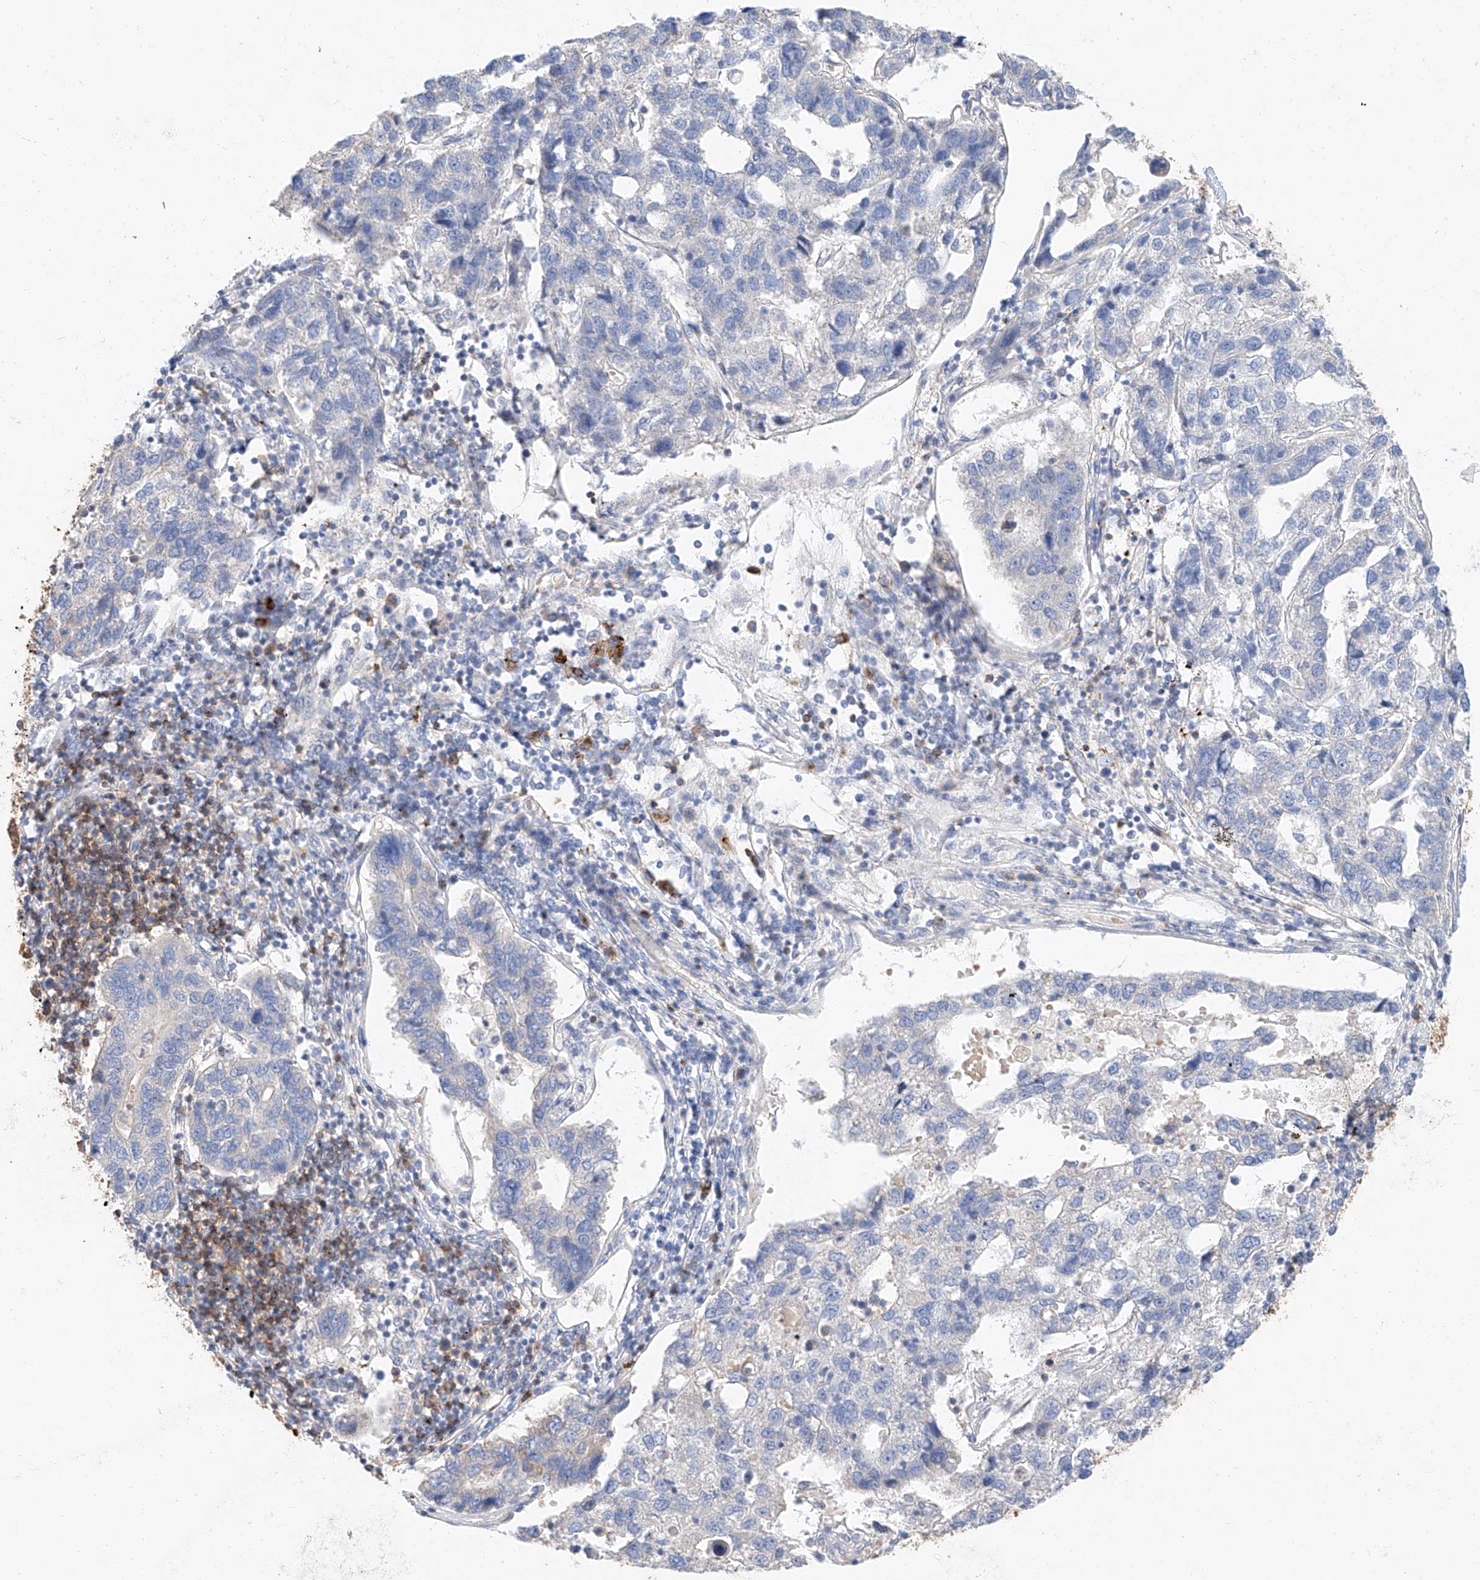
{"staining": {"intensity": "negative", "quantity": "none", "location": "none"}, "tissue": "pancreatic cancer", "cell_type": "Tumor cells", "image_type": "cancer", "snomed": [{"axis": "morphology", "description": "Adenocarcinoma, NOS"}, {"axis": "topography", "description": "Pancreas"}], "caption": "This is an immunohistochemistry (IHC) micrograph of pancreatic cancer. There is no positivity in tumor cells.", "gene": "GLMN", "patient": {"sex": "female", "age": 61}}